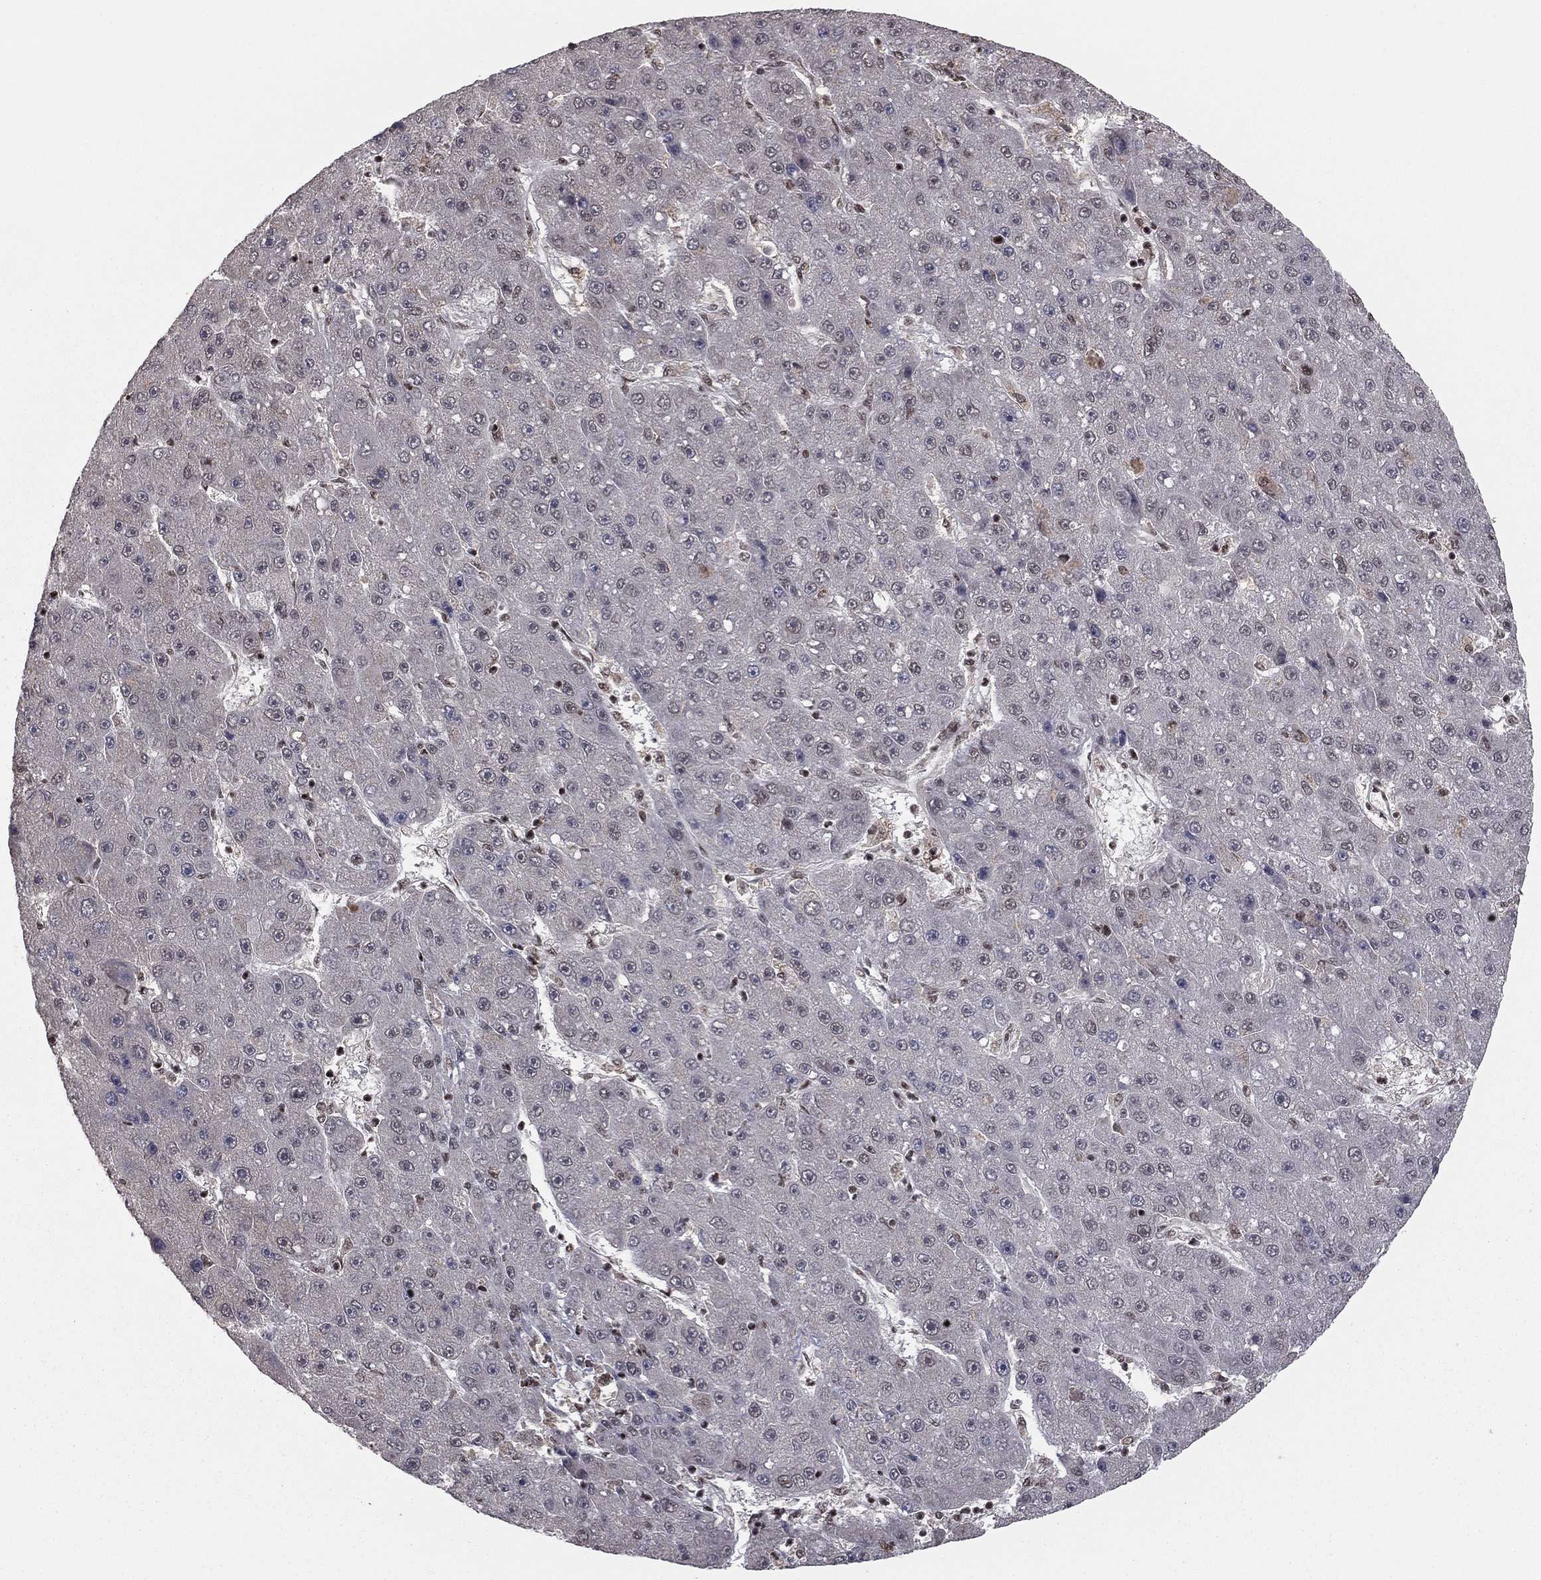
{"staining": {"intensity": "negative", "quantity": "none", "location": "none"}, "tissue": "liver cancer", "cell_type": "Tumor cells", "image_type": "cancer", "snomed": [{"axis": "morphology", "description": "Carcinoma, Hepatocellular, NOS"}, {"axis": "topography", "description": "Liver"}], "caption": "Tumor cells are negative for protein expression in human liver cancer (hepatocellular carcinoma).", "gene": "NFYB", "patient": {"sex": "male", "age": 67}}